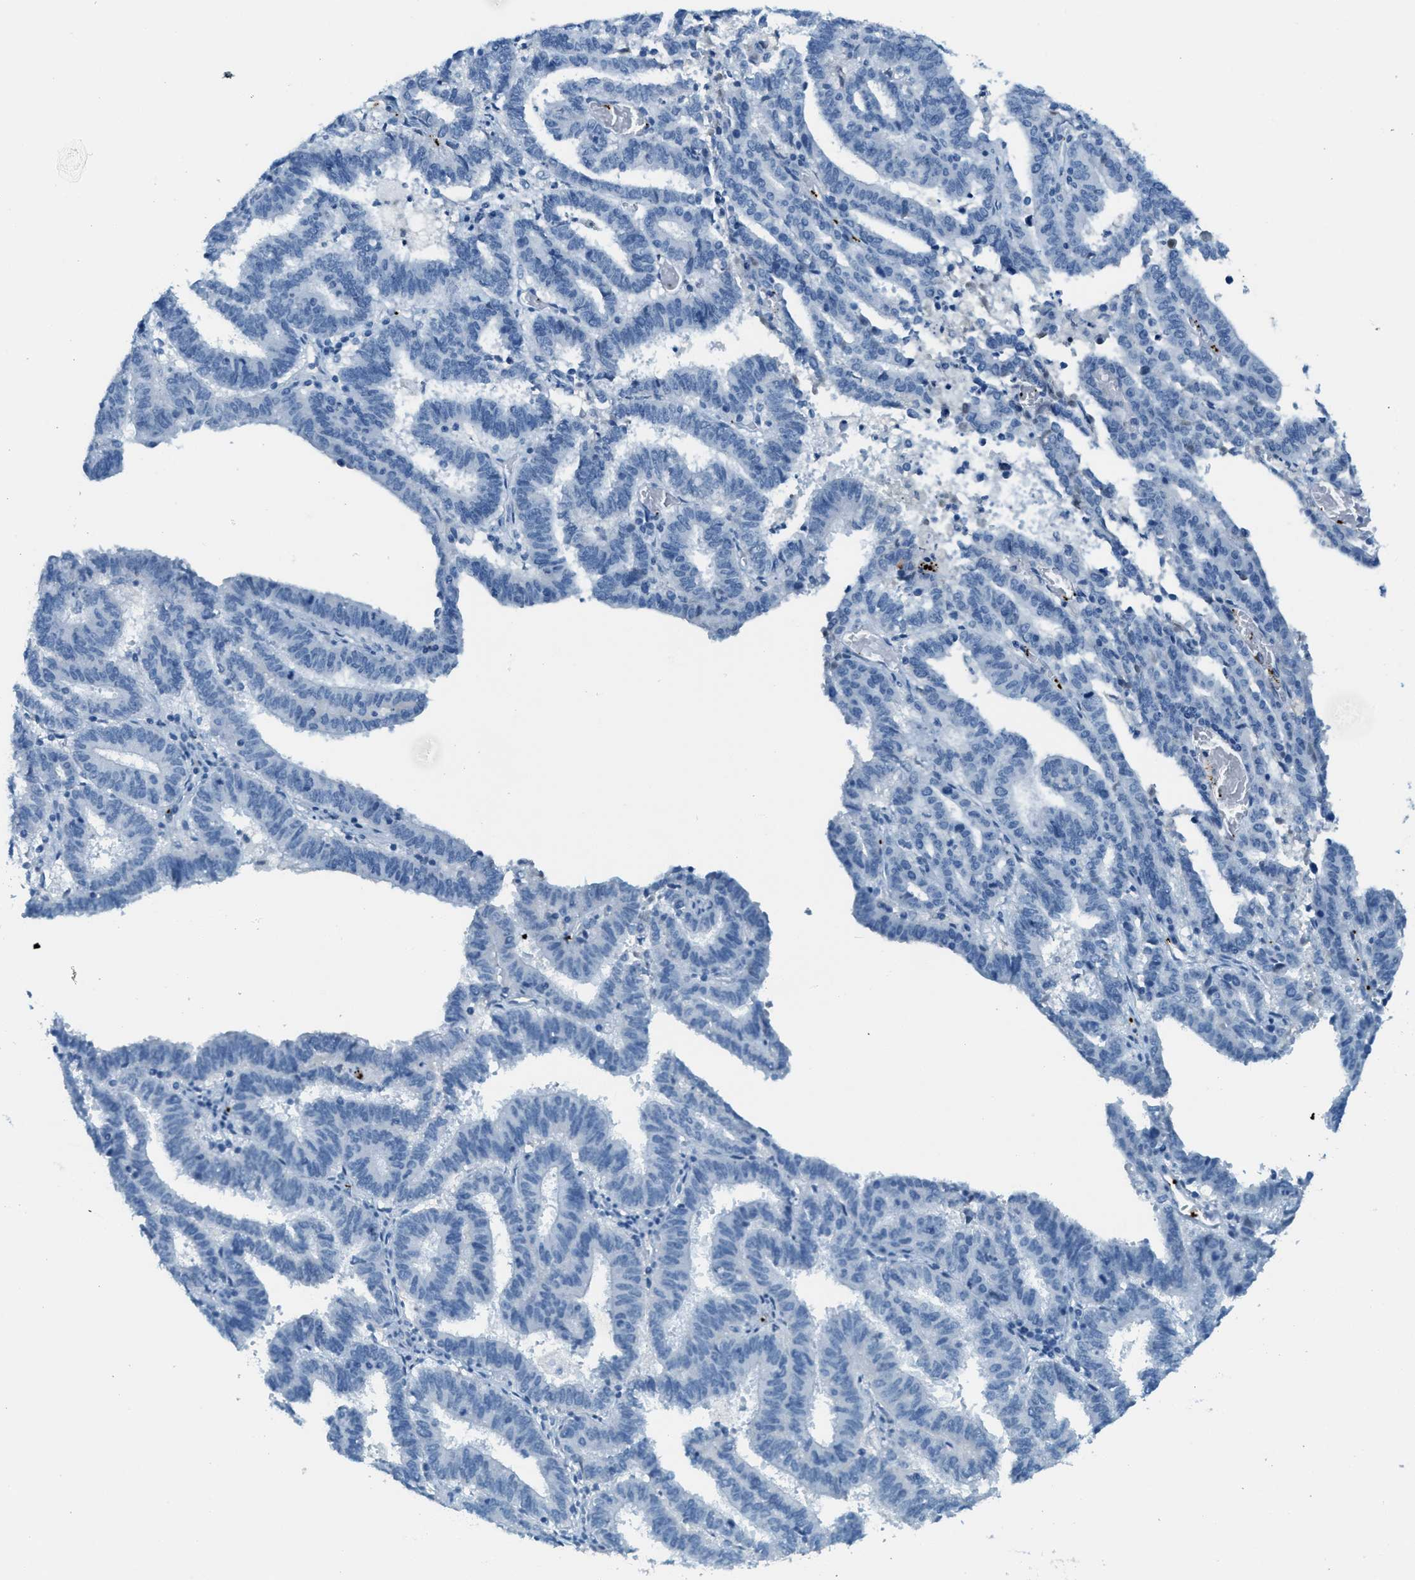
{"staining": {"intensity": "negative", "quantity": "none", "location": "none"}, "tissue": "endometrial cancer", "cell_type": "Tumor cells", "image_type": "cancer", "snomed": [{"axis": "morphology", "description": "Adenocarcinoma, NOS"}, {"axis": "topography", "description": "Uterus"}], "caption": "Tumor cells are negative for brown protein staining in endometrial adenocarcinoma.", "gene": "PPBP", "patient": {"sex": "female", "age": 83}}